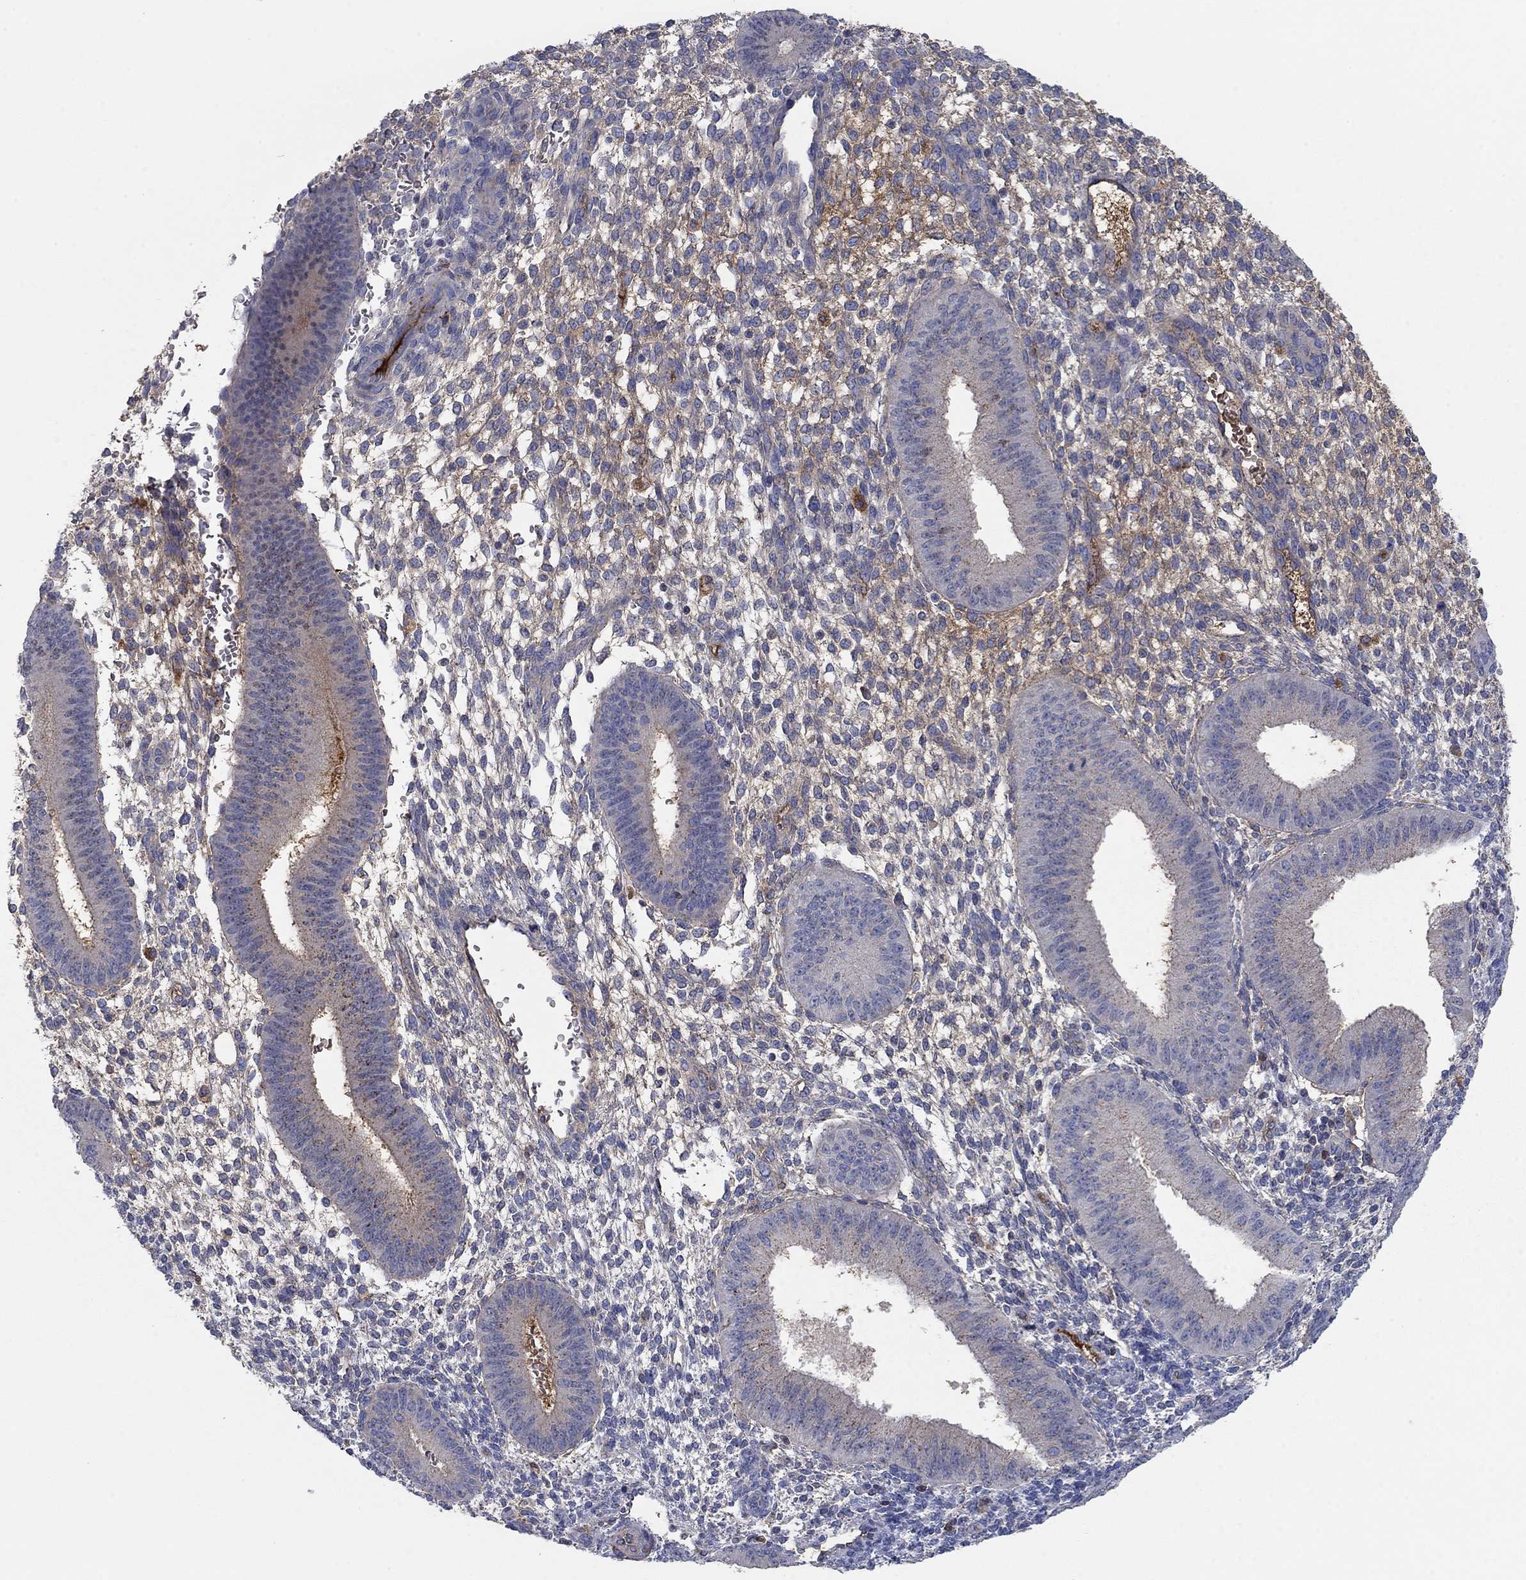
{"staining": {"intensity": "moderate", "quantity": "<25%", "location": "cytoplasmic/membranous"}, "tissue": "endometrium", "cell_type": "Cells in endometrial stroma", "image_type": "normal", "snomed": [{"axis": "morphology", "description": "Normal tissue, NOS"}, {"axis": "topography", "description": "Endometrium"}], "caption": "Immunohistochemistry of benign endometrium exhibits low levels of moderate cytoplasmic/membranous expression in approximately <25% of cells in endometrial stroma. (Stains: DAB in brown, nuclei in blue, Microscopy: brightfield microscopy at high magnification).", "gene": "APOC3", "patient": {"sex": "female", "age": 39}}